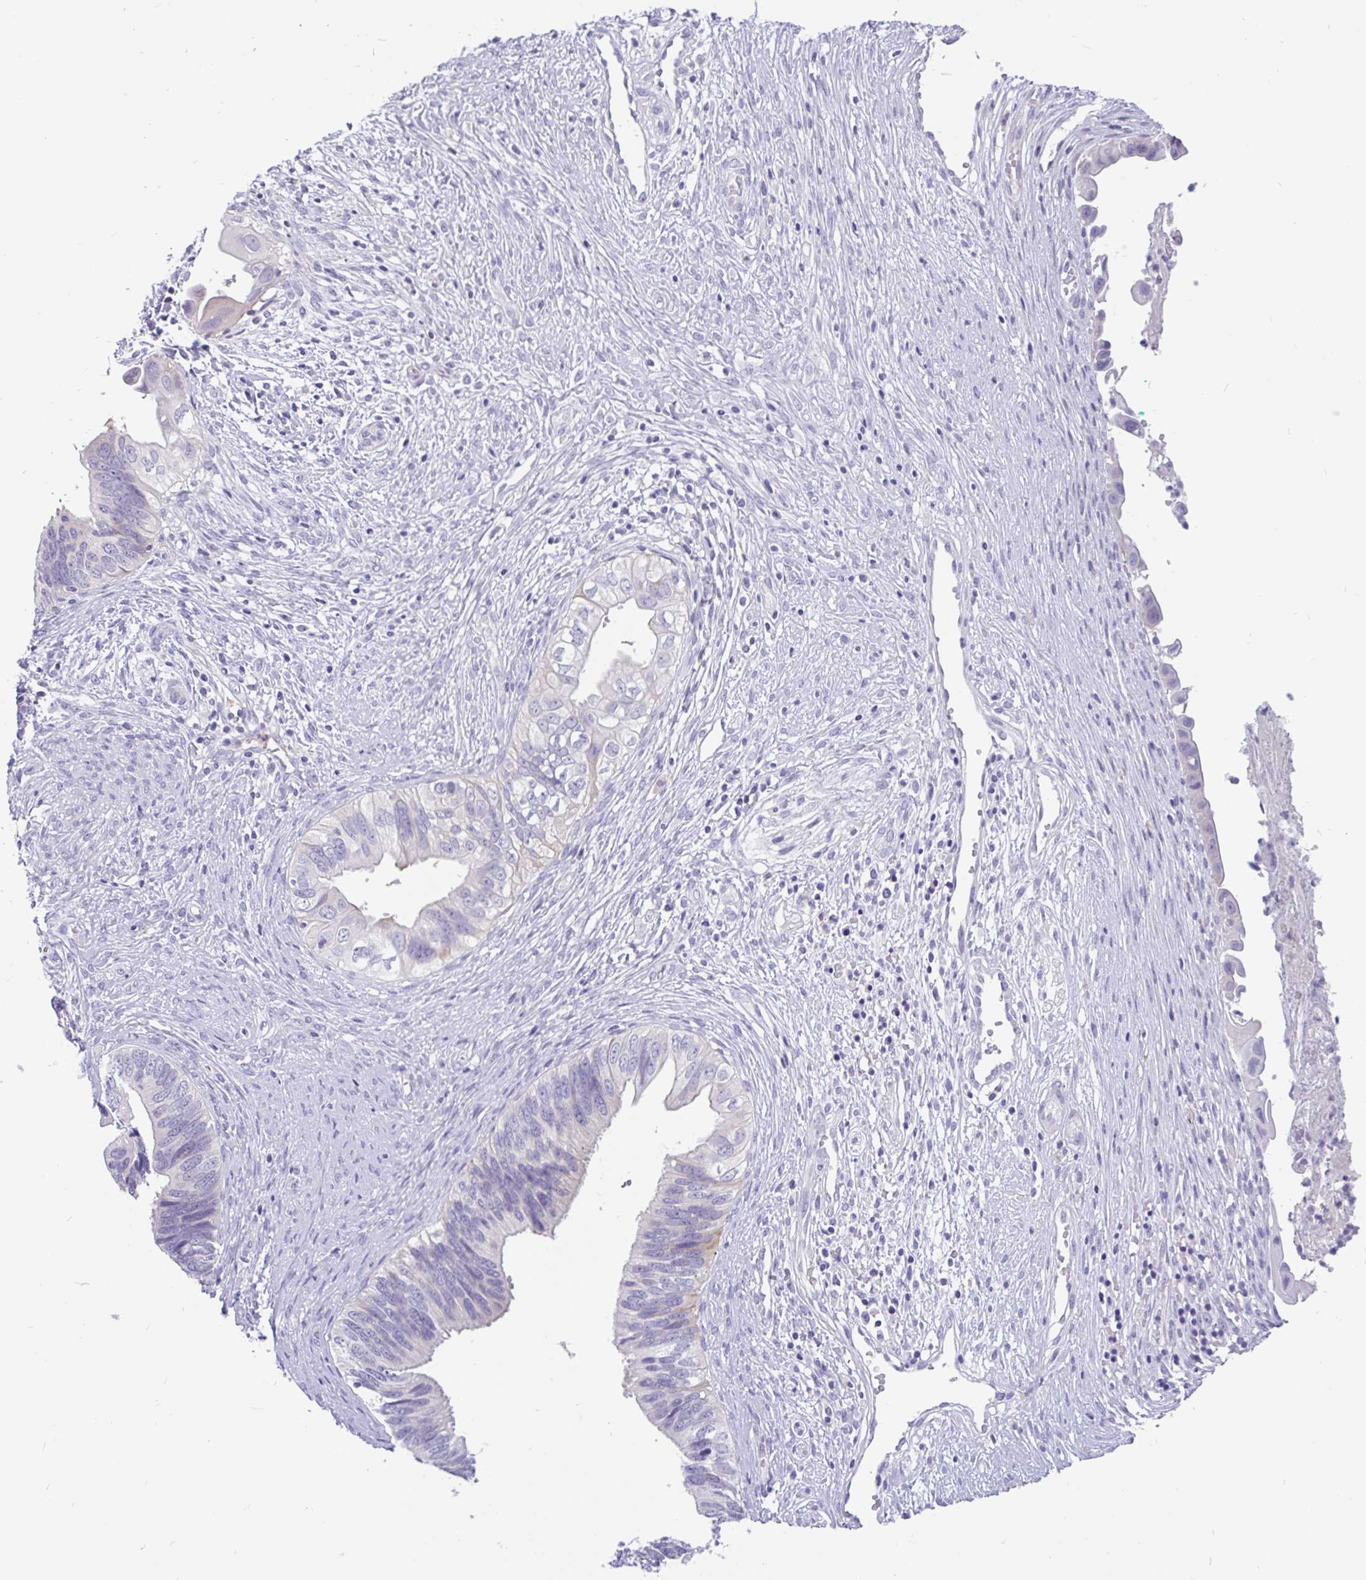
{"staining": {"intensity": "negative", "quantity": "none", "location": "none"}, "tissue": "cervical cancer", "cell_type": "Tumor cells", "image_type": "cancer", "snomed": [{"axis": "morphology", "description": "Adenocarcinoma, NOS"}, {"axis": "topography", "description": "Cervix"}], "caption": "IHC histopathology image of neoplastic tissue: cervical adenocarcinoma stained with DAB (3,3'-diaminobenzidine) shows no significant protein expression in tumor cells.", "gene": "KIAA2013", "patient": {"sex": "female", "age": 42}}